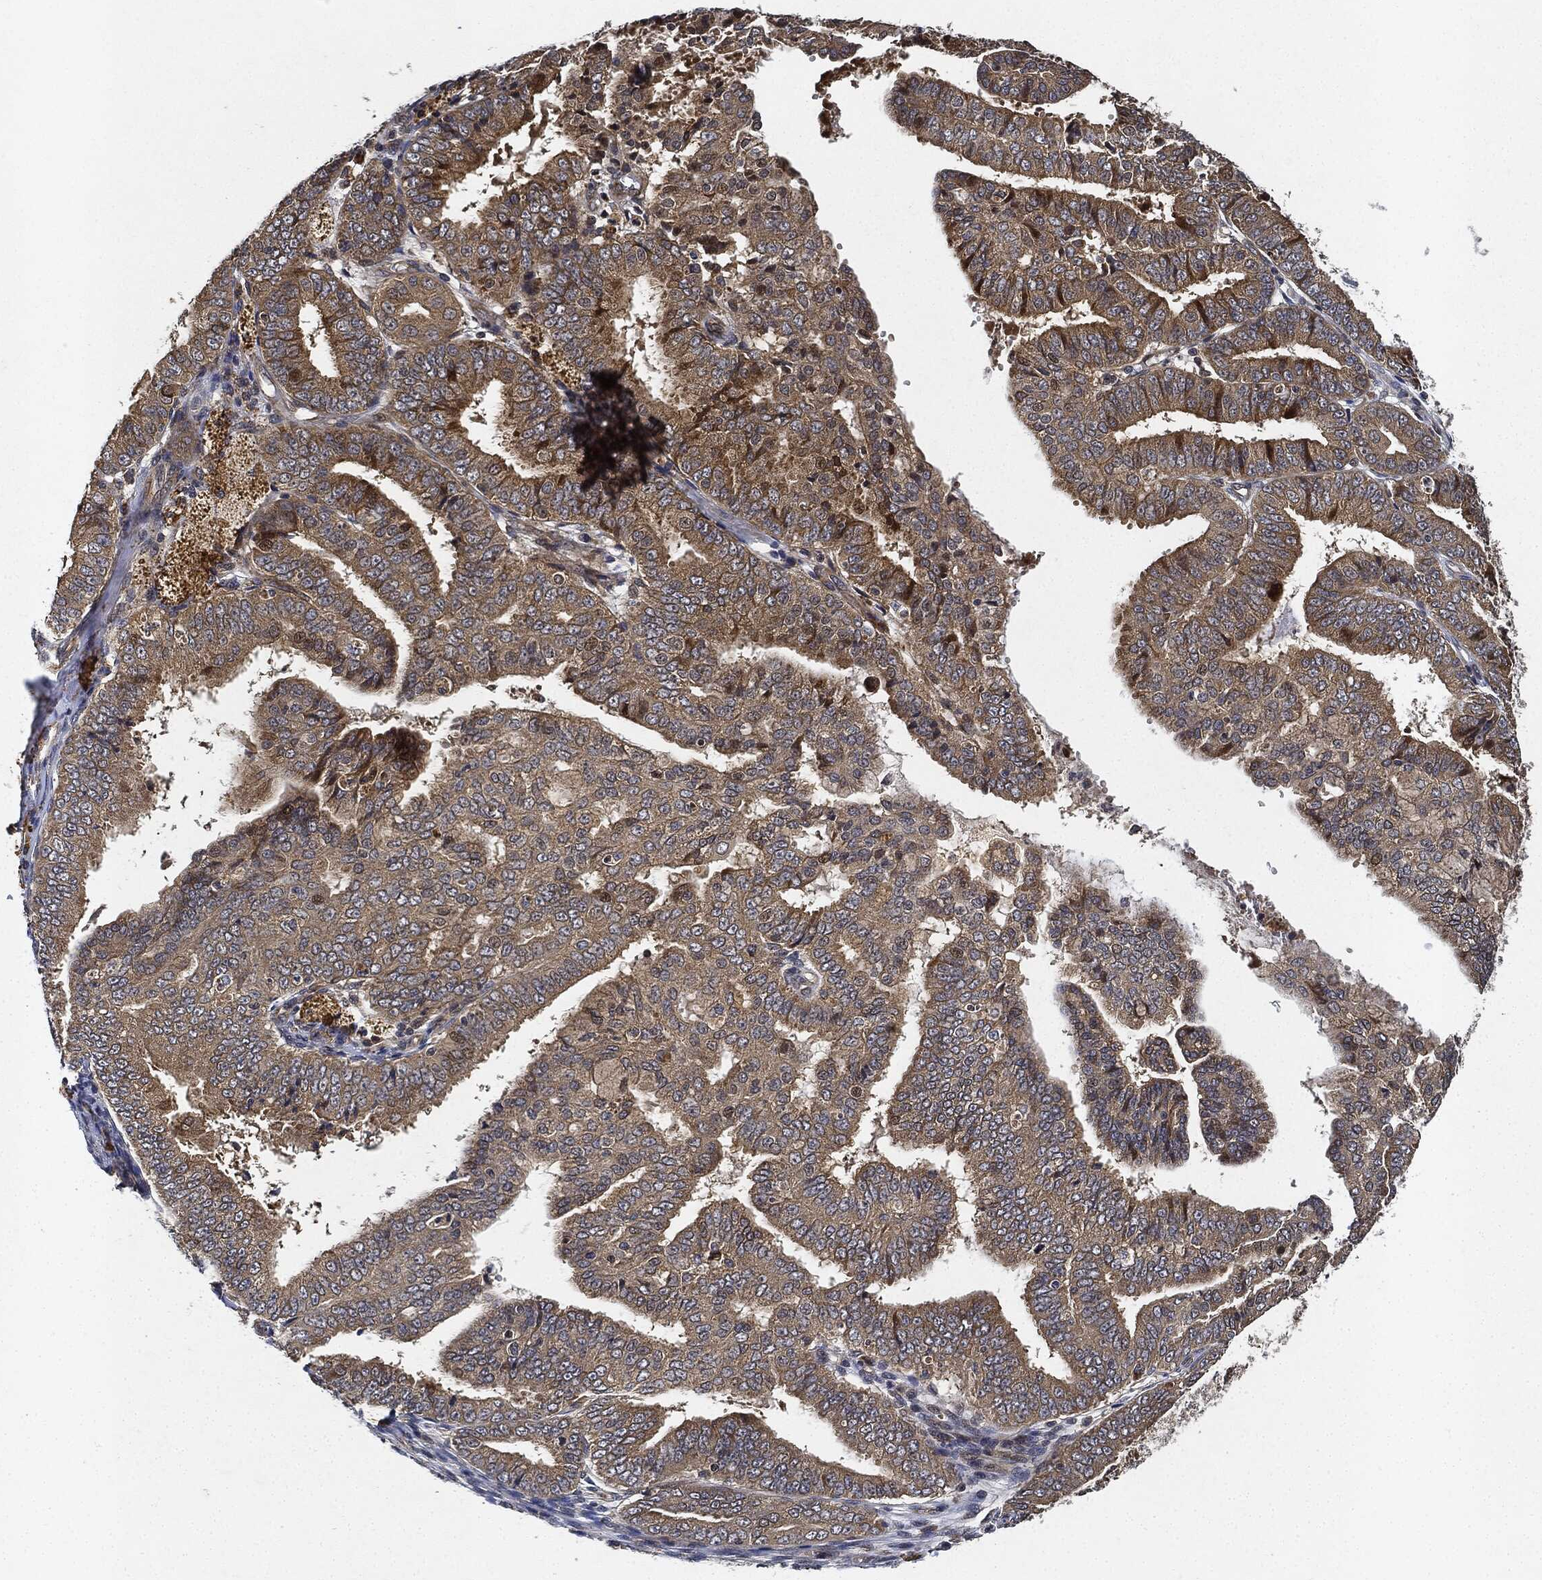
{"staining": {"intensity": "weak", "quantity": "25%-75%", "location": "cytoplasmic/membranous"}, "tissue": "endometrial cancer", "cell_type": "Tumor cells", "image_type": "cancer", "snomed": [{"axis": "morphology", "description": "Adenocarcinoma, NOS"}, {"axis": "topography", "description": "Endometrium"}], "caption": "Protein staining of endometrial adenocarcinoma tissue displays weak cytoplasmic/membranous staining in about 25%-75% of tumor cells.", "gene": "MLST8", "patient": {"sex": "female", "age": 63}}